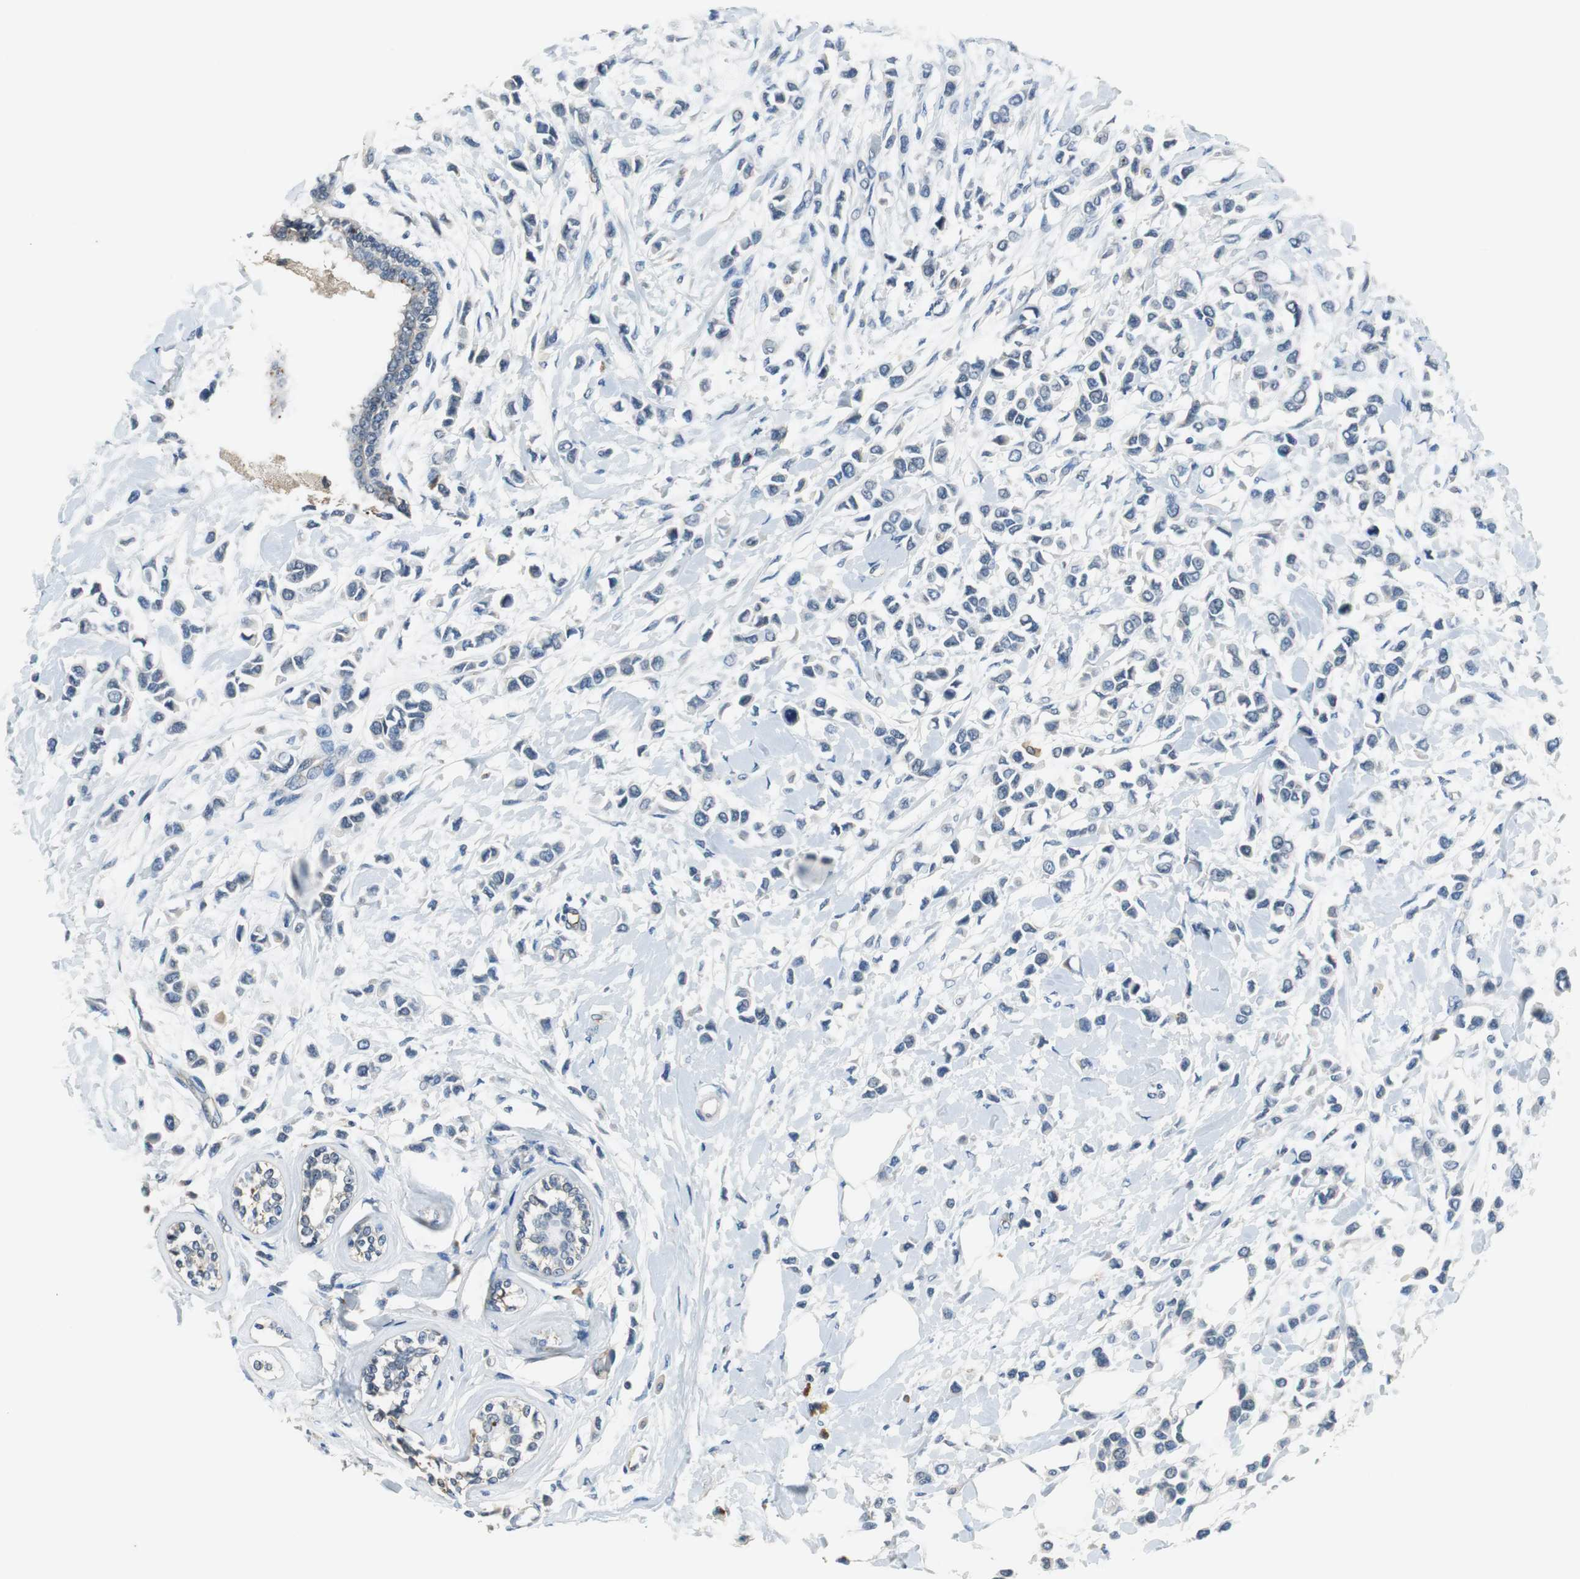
{"staining": {"intensity": "negative", "quantity": "none", "location": "none"}, "tissue": "breast cancer", "cell_type": "Tumor cells", "image_type": "cancer", "snomed": [{"axis": "morphology", "description": "Lobular carcinoma"}, {"axis": "topography", "description": "Breast"}], "caption": "DAB immunohistochemical staining of breast cancer reveals no significant expression in tumor cells. (Brightfield microscopy of DAB immunohistochemistry (IHC) at high magnification).", "gene": "MTIF2", "patient": {"sex": "female", "age": 51}}